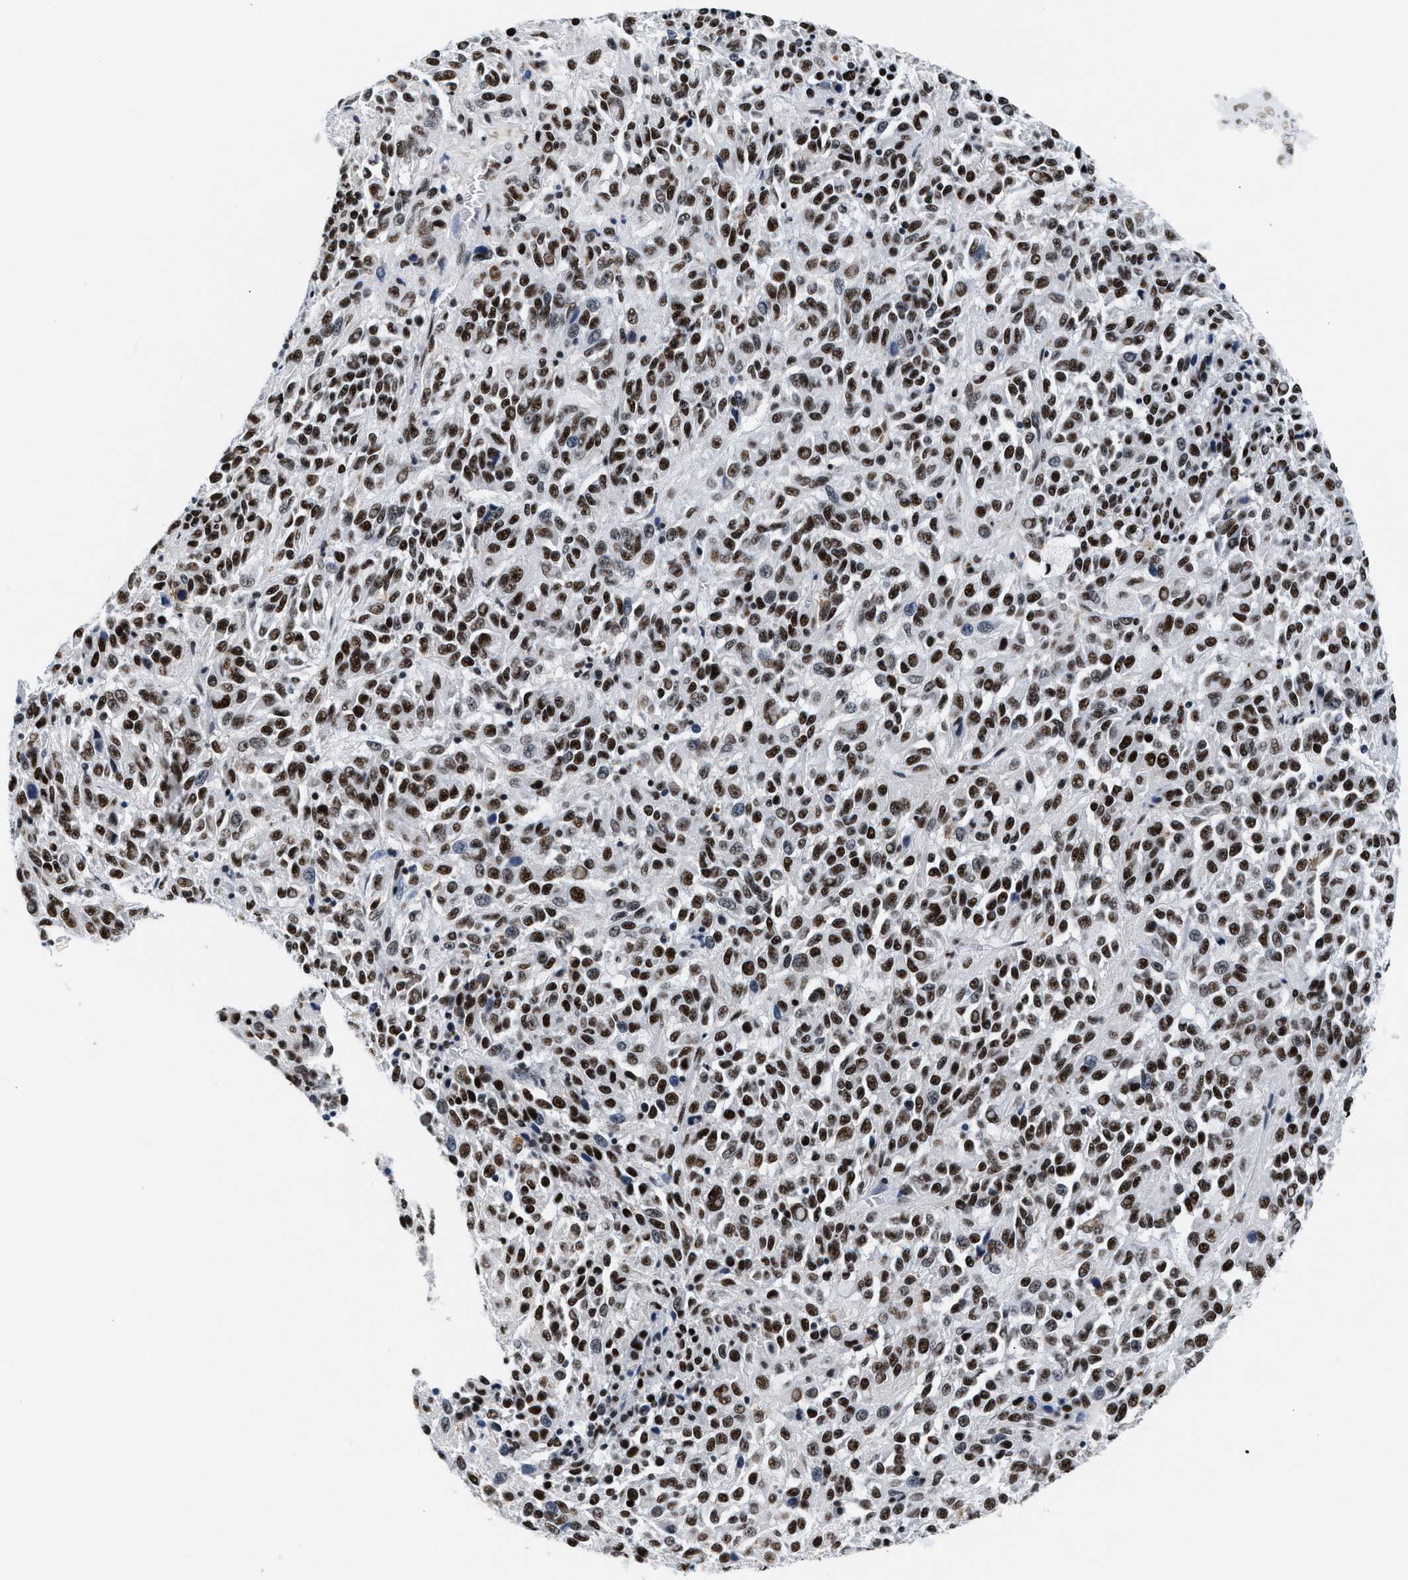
{"staining": {"intensity": "strong", "quantity": ">75%", "location": "nuclear"}, "tissue": "melanoma", "cell_type": "Tumor cells", "image_type": "cancer", "snomed": [{"axis": "morphology", "description": "Malignant melanoma, Metastatic site"}, {"axis": "topography", "description": "Lung"}], "caption": "This is a micrograph of immunohistochemistry (IHC) staining of melanoma, which shows strong expression in the nuclear of tumor cells.", "gene": "RAD50", "patient": {"sex": "male", "age": 64}}